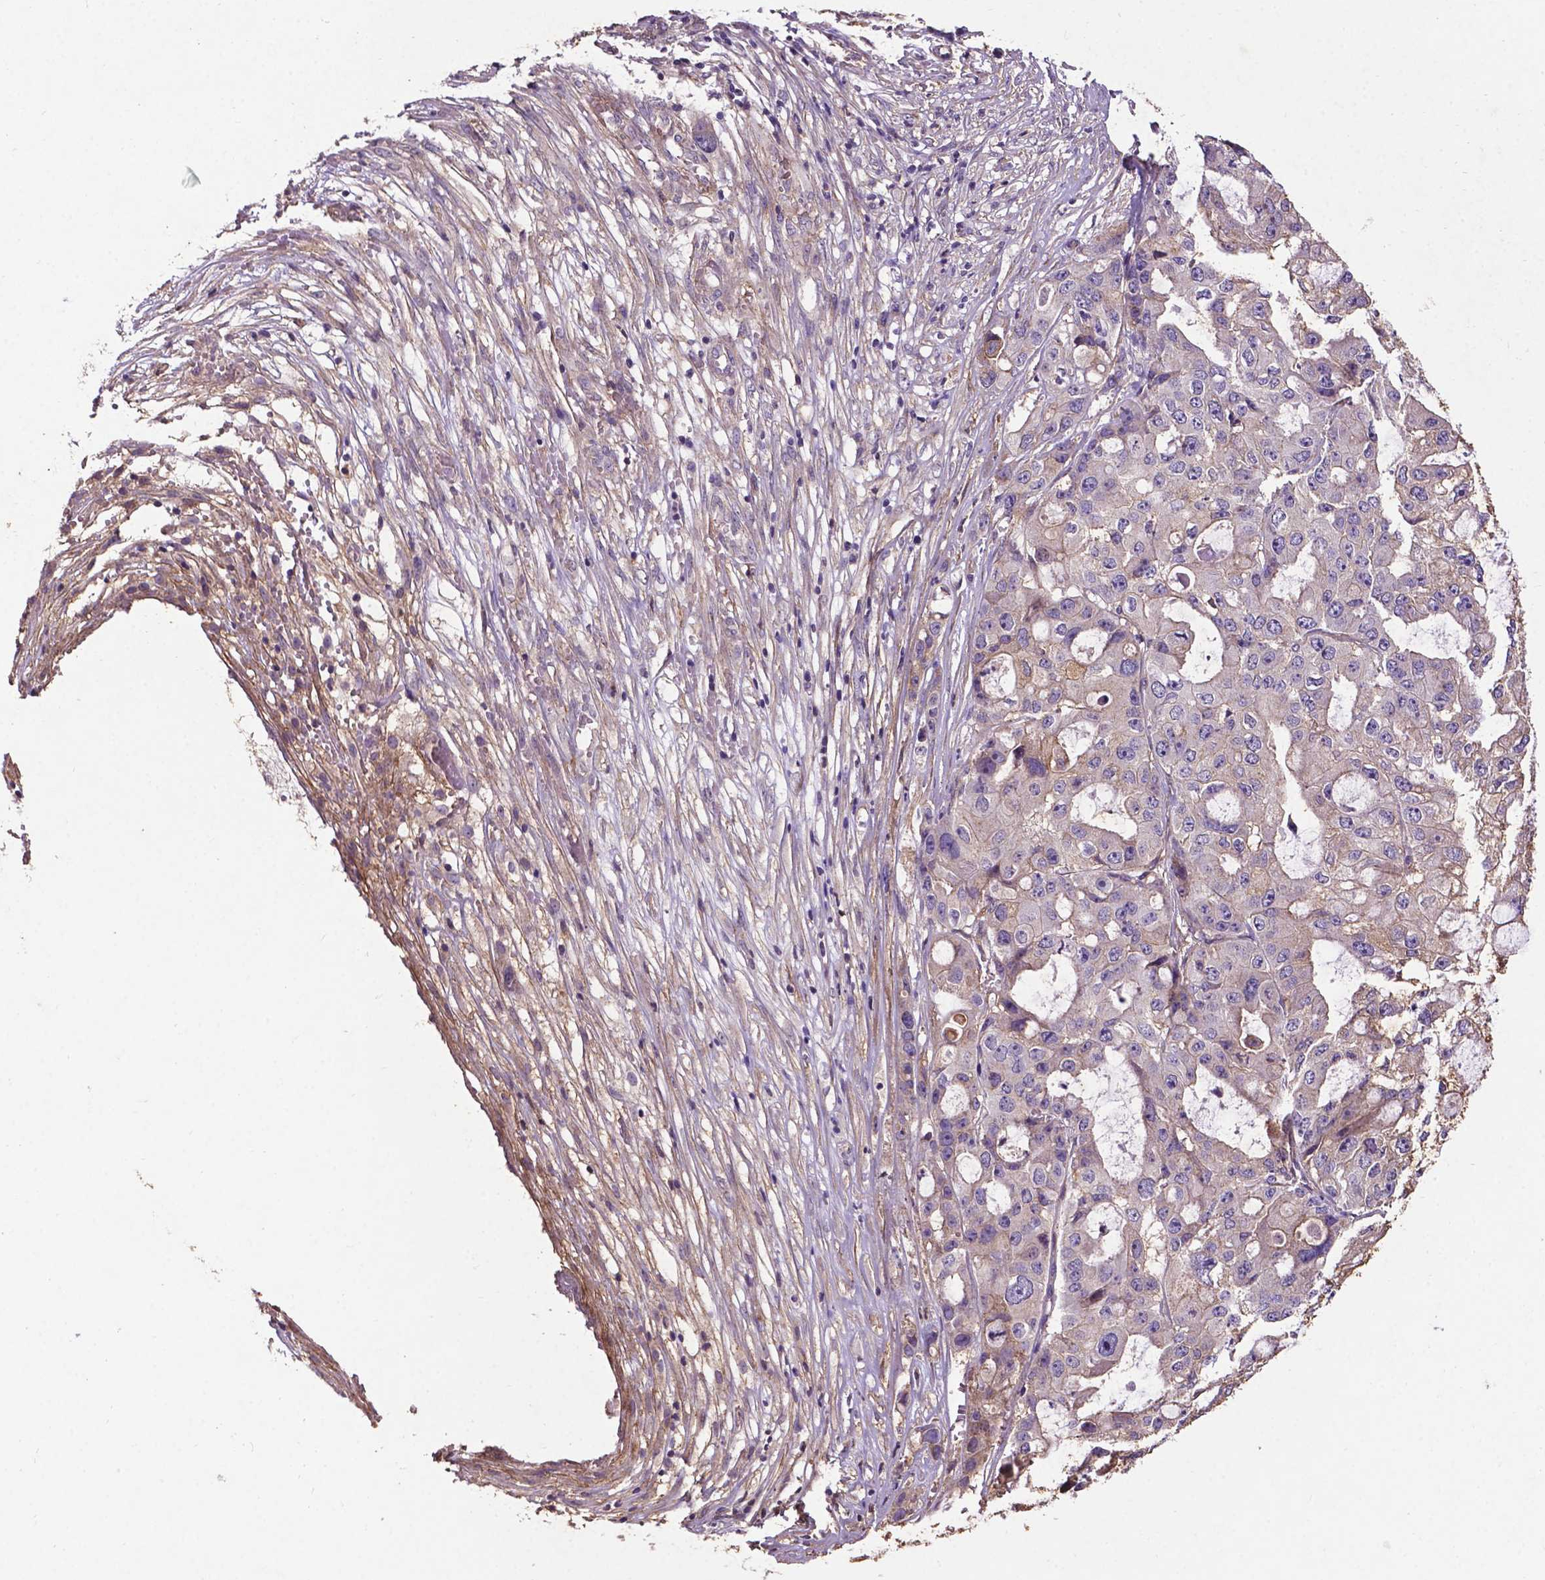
{"staining": {"intensity": "negative", "quantity": "none", "location": "none"}, "tissue": "ovarian cancer", "cell_type": "Tumor cells", "image_type": "cancer", "snomed": [{"axis": "morphology", "description": "Cystadenocarcinoma, serous, NOS"}, {"axis": "topography", "description": "Ovary"}], "caption": "Immunohistochemistry (IHC) photomicrograph of ovarian serous cystadenocarcinoma stained for a protein (brown), which demonstrates no staining in tumor cells. The staining is performed using DAB (3,3'-diaminobenzidine) brown chromogen with nuclei counter-stained in using hematoxylin.", "gene": "RRAS", "patient": {"sex": "female", "age": 56}}